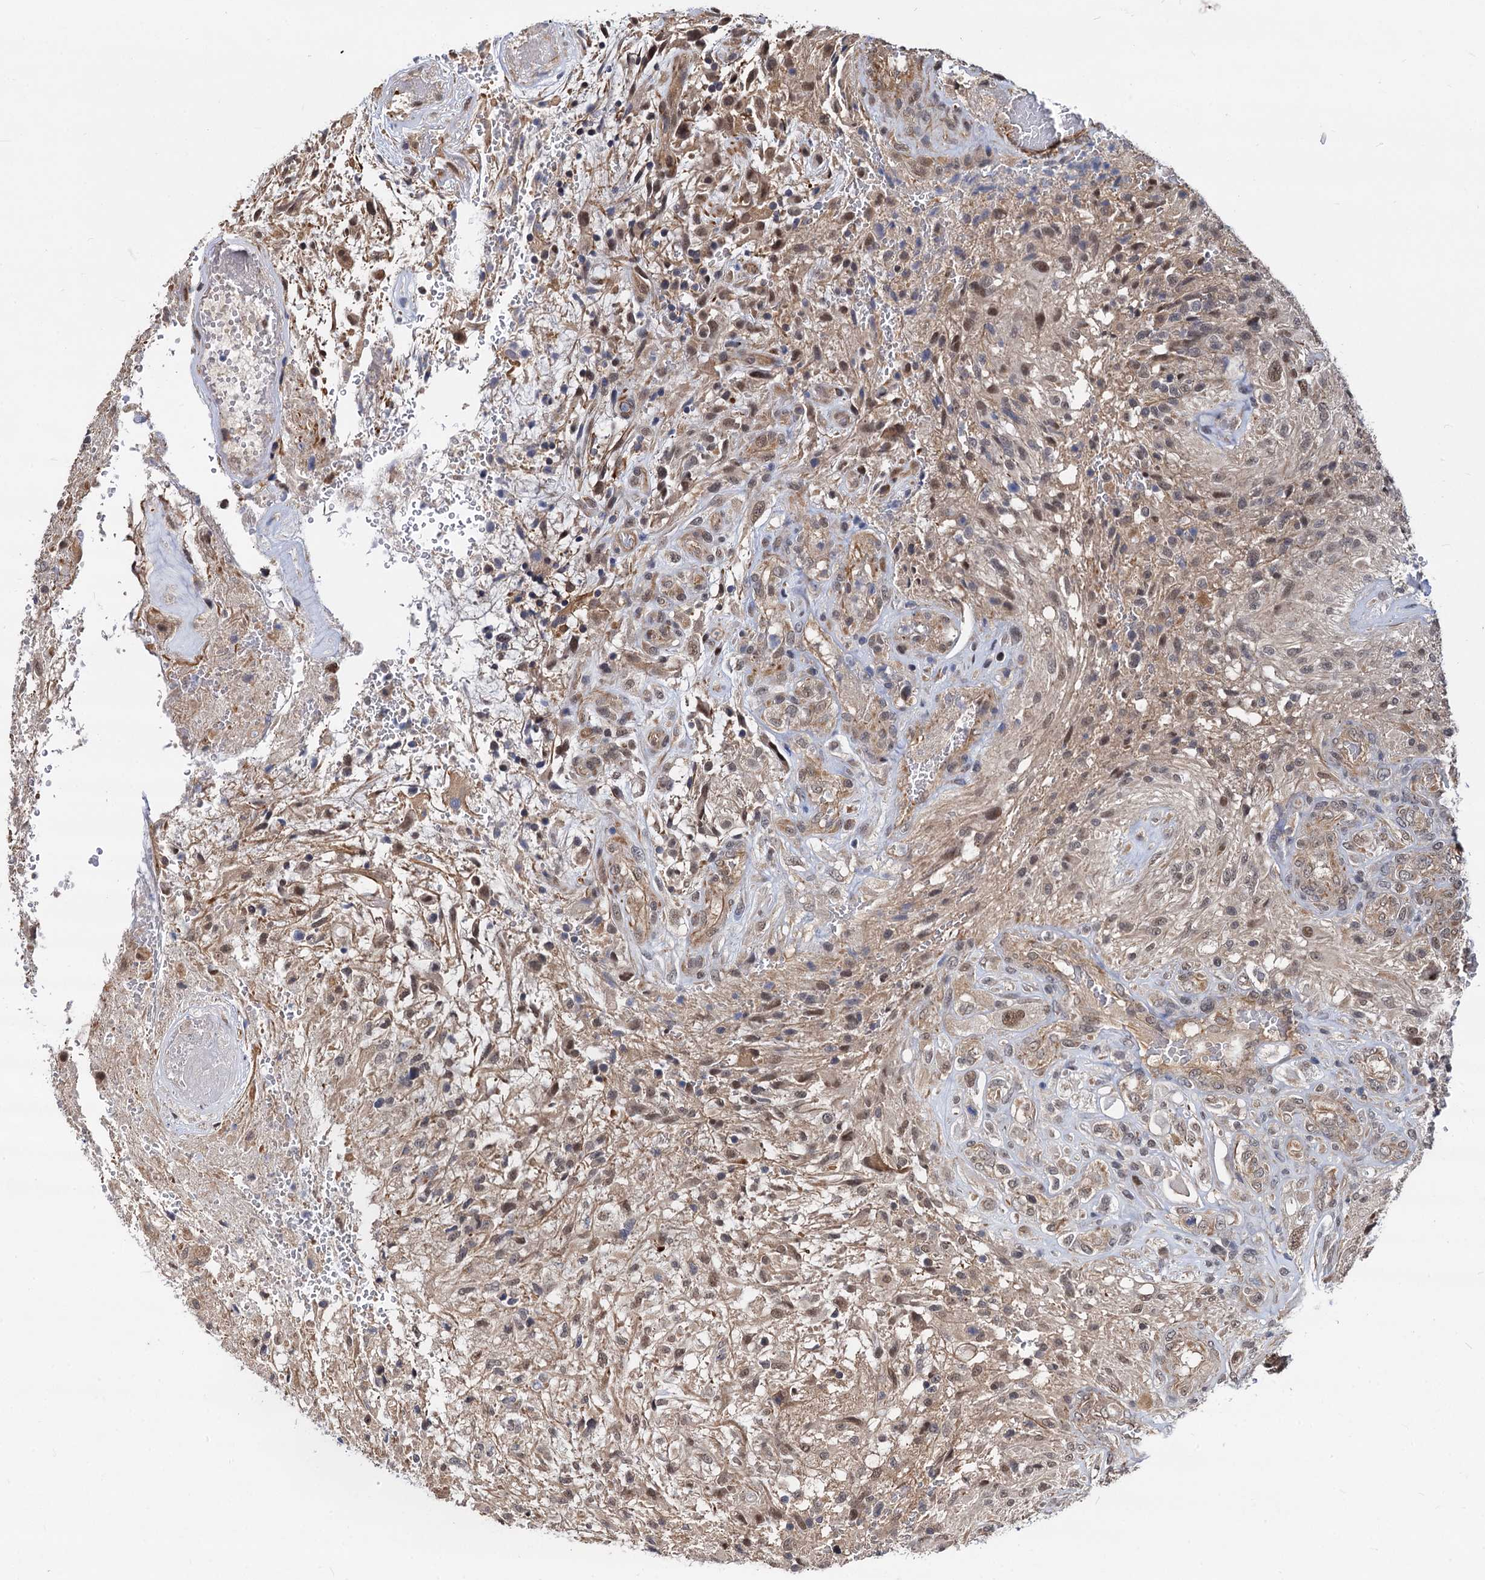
{"staining": {"intensity": "weak", "quantity": "<25%", "location": "cytoplasmic/membranous"}, "tissue": "glioma", "cell_type": "Tumor cells", "image_type": "cancer", "snomed": [{"axis": "morphology", "description": "Glioma, malignant, High grade"}, {"axis": "topography", "description": "Brain"}], "caption": "An IHC micrograph of high-grade glioma (malignant) is shown. There is no staining in tumor cells of high-grade glioma (malignant).", "gene": "PSMD4", "patient": {"sex": "male", "age": 56}}